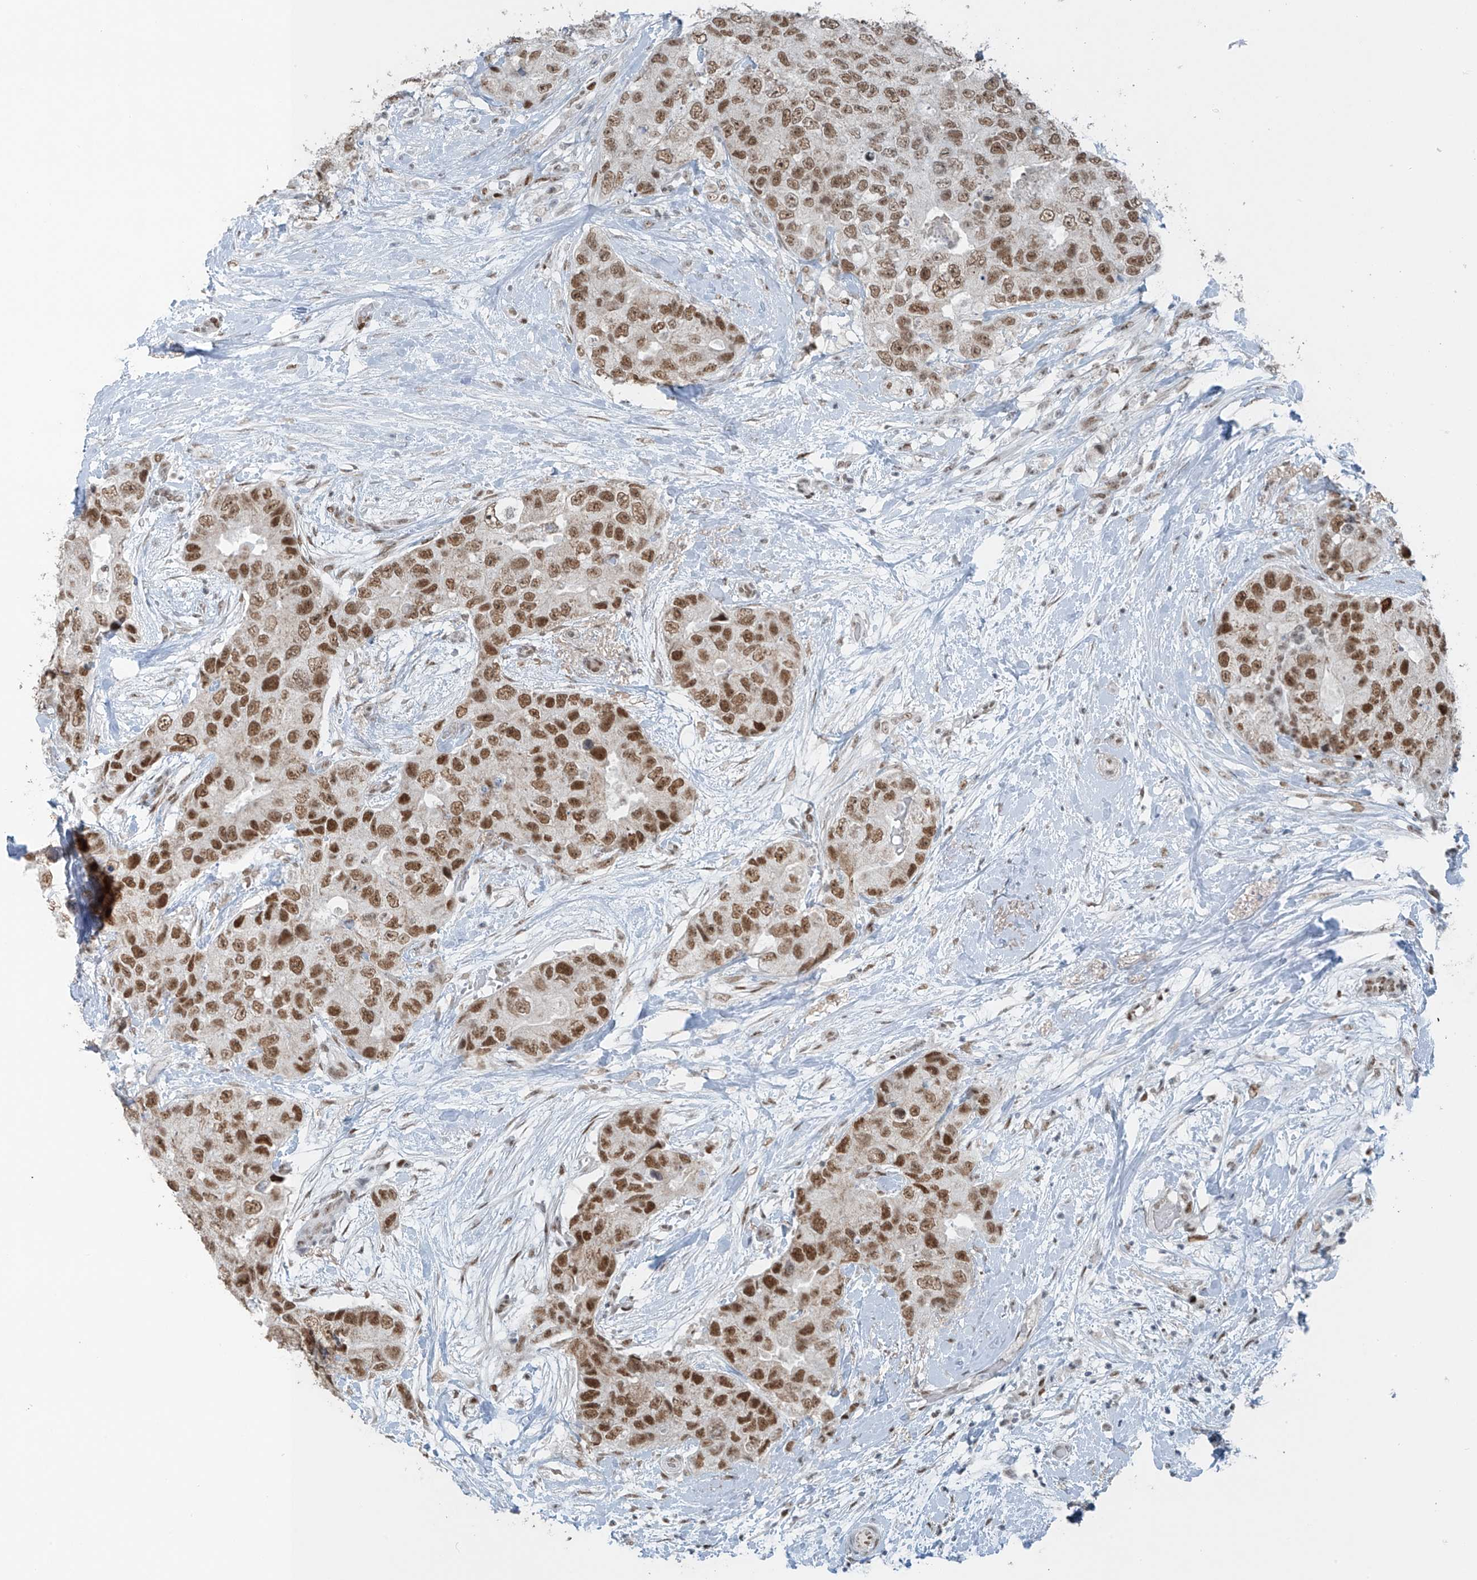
{"staining": {"intensity": "moderate", "quantity": ">75%", "location": "nuclear"}, "tissue": "breast cancer", "cell_type": "Tumor cells", "image_type": "cancer", "snomed": [{"axis": "morphology", "description": "Duct carcinoma"}, {"axis": "topography", "description": "Breast"}], "caption": "Immunohistochemical staining of human invasive ductal carcinoma (breast) shows moderate nuclear protein expression in approximately >75% of tumor cells. Ihc stains the protein of interest in brown and the nuclei are stained blue.", "gene": "WRNIP1", "patient": {"sex": "female", "age": 62}}